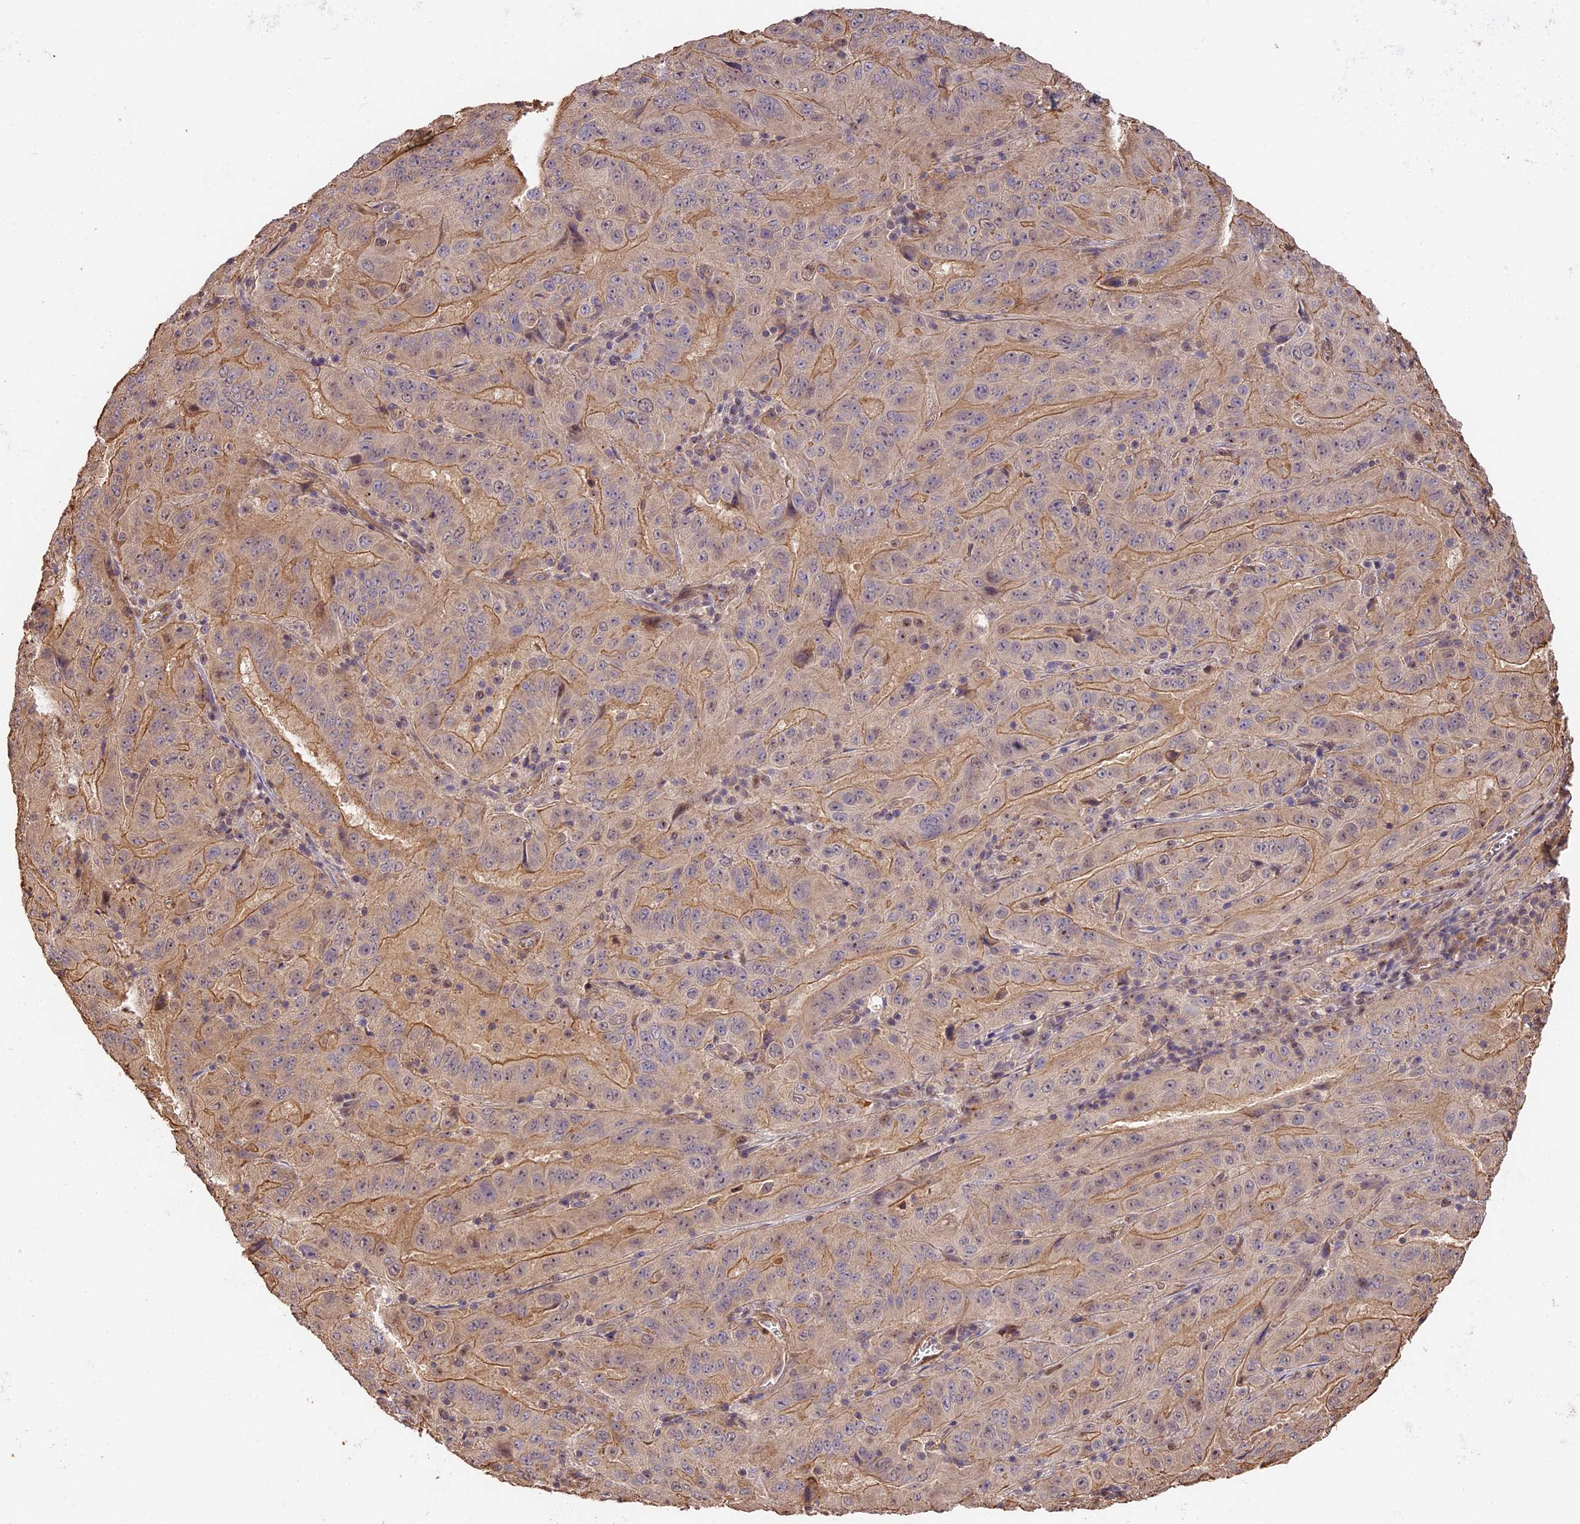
{"staining": {"intensity": "moderate", "quantity": "<25%", "location": "cytoplasmic/membranous"}, "tissue": "pancreatic cancer", "cell_type": "Tumor cells", "image_type": "cancer", "snomed": [{"axis": "morphology", "description": "Adenocarcinoma, NOS"}, {"axis": "topography", "description": "Pancreas"}], "caption": "Adenocarcinoma (pancreatic) tissue reveals moderate cytoplasmic/membranous expression in about <25% of tumor cells, visualized by immunohistochemistry.", "gene": "PPP1R37", "patient": {"sex": "male", "age": 63}}